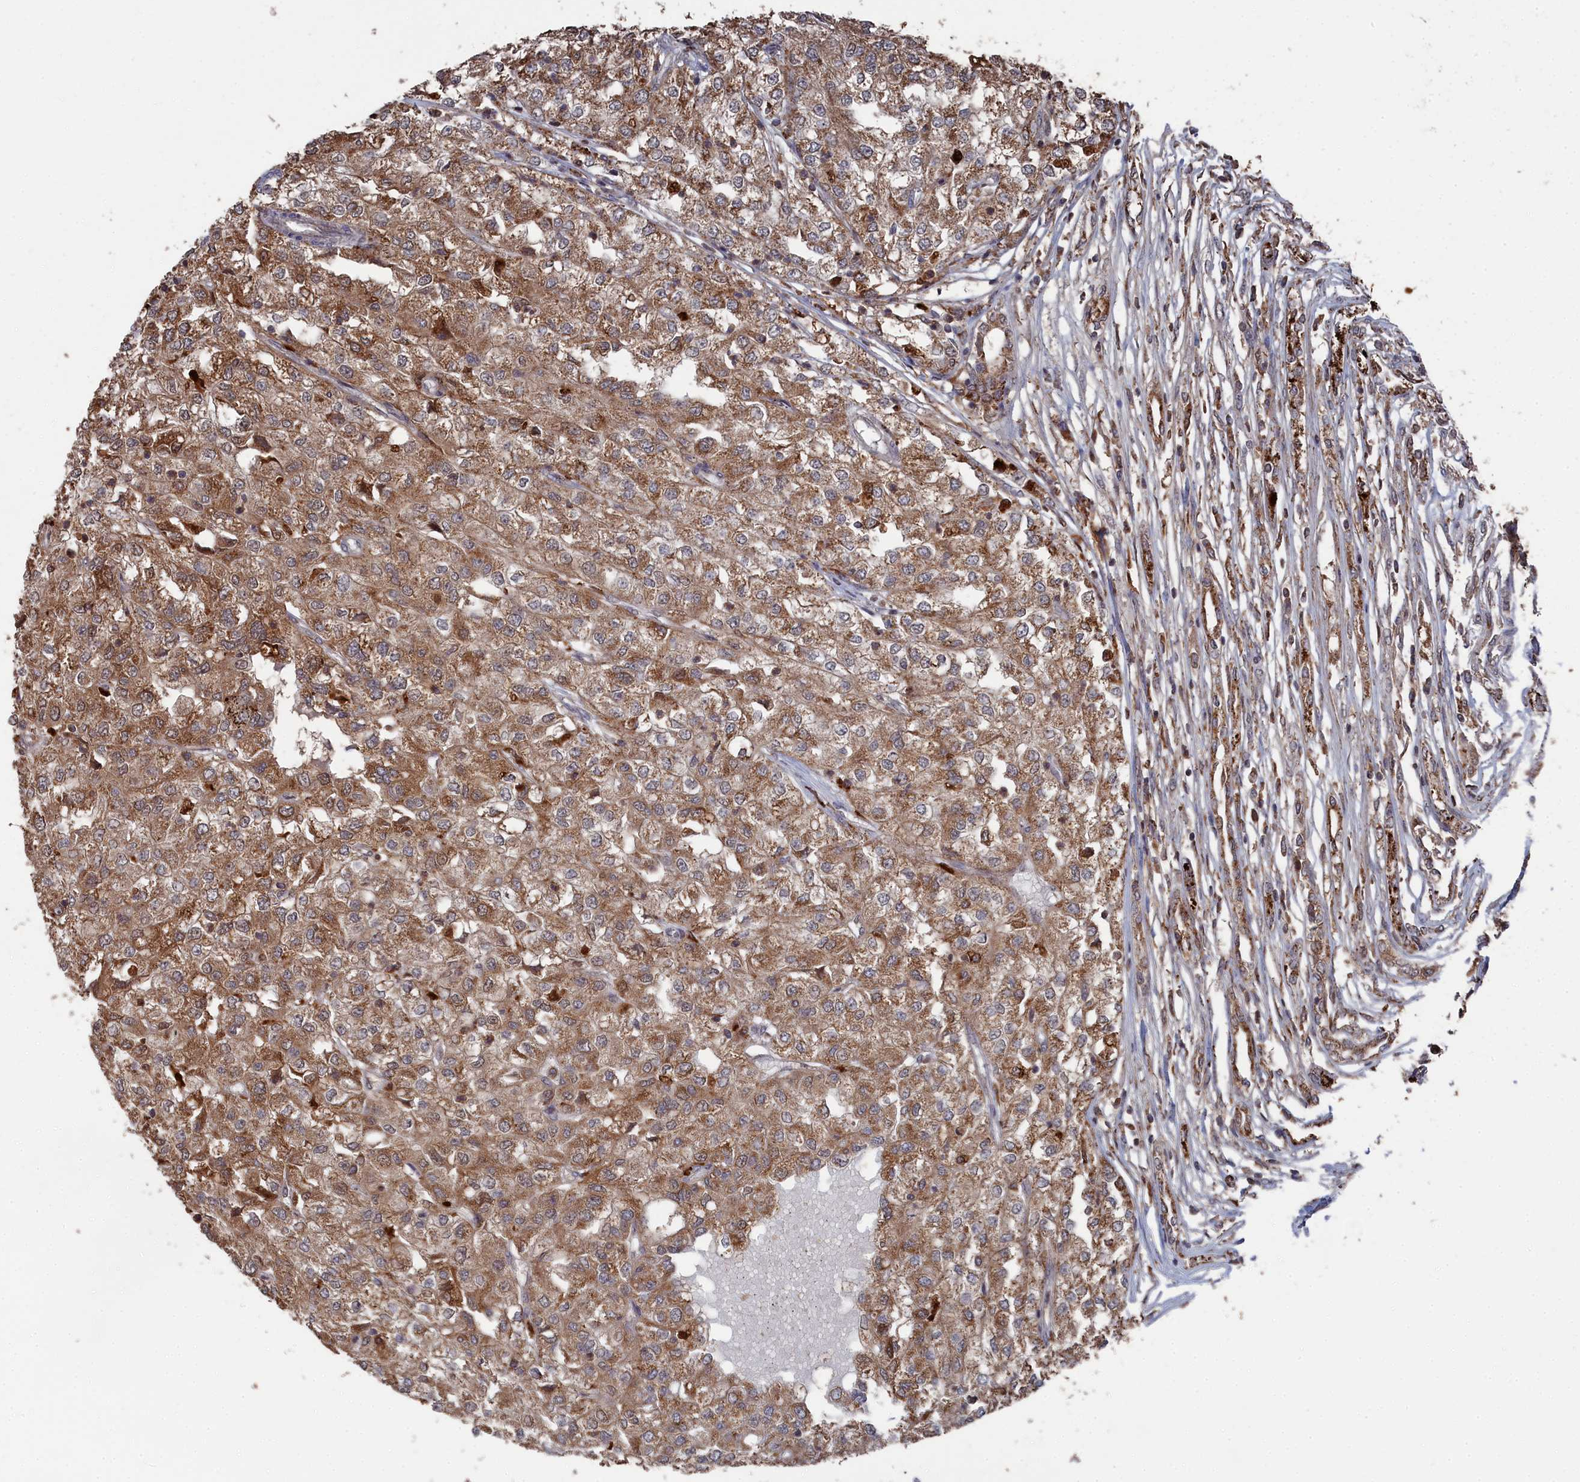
{"staining": {"intensity": "moderate", "quantity": ">75%", "location": "cytoplasmic/membranous"}, "tissue": "renal cancer", "cell_type": "Tumor cells", "image_type": "cancer", "snomed": [{"axis": "morphology", "description": "Adenocarcinoma, NOS"}, {"axis": "topography", "description": "Kidney"}], "caption": "Approximately >75% of tumor cells in human renal cancer (adenocarcinoma) display moderate cytoplasmic/membranous protein expression as visualized by brown immunohistochemical staining.", "gene": "CEACAM21", "patient": {"sex": "female", "age": 54}}